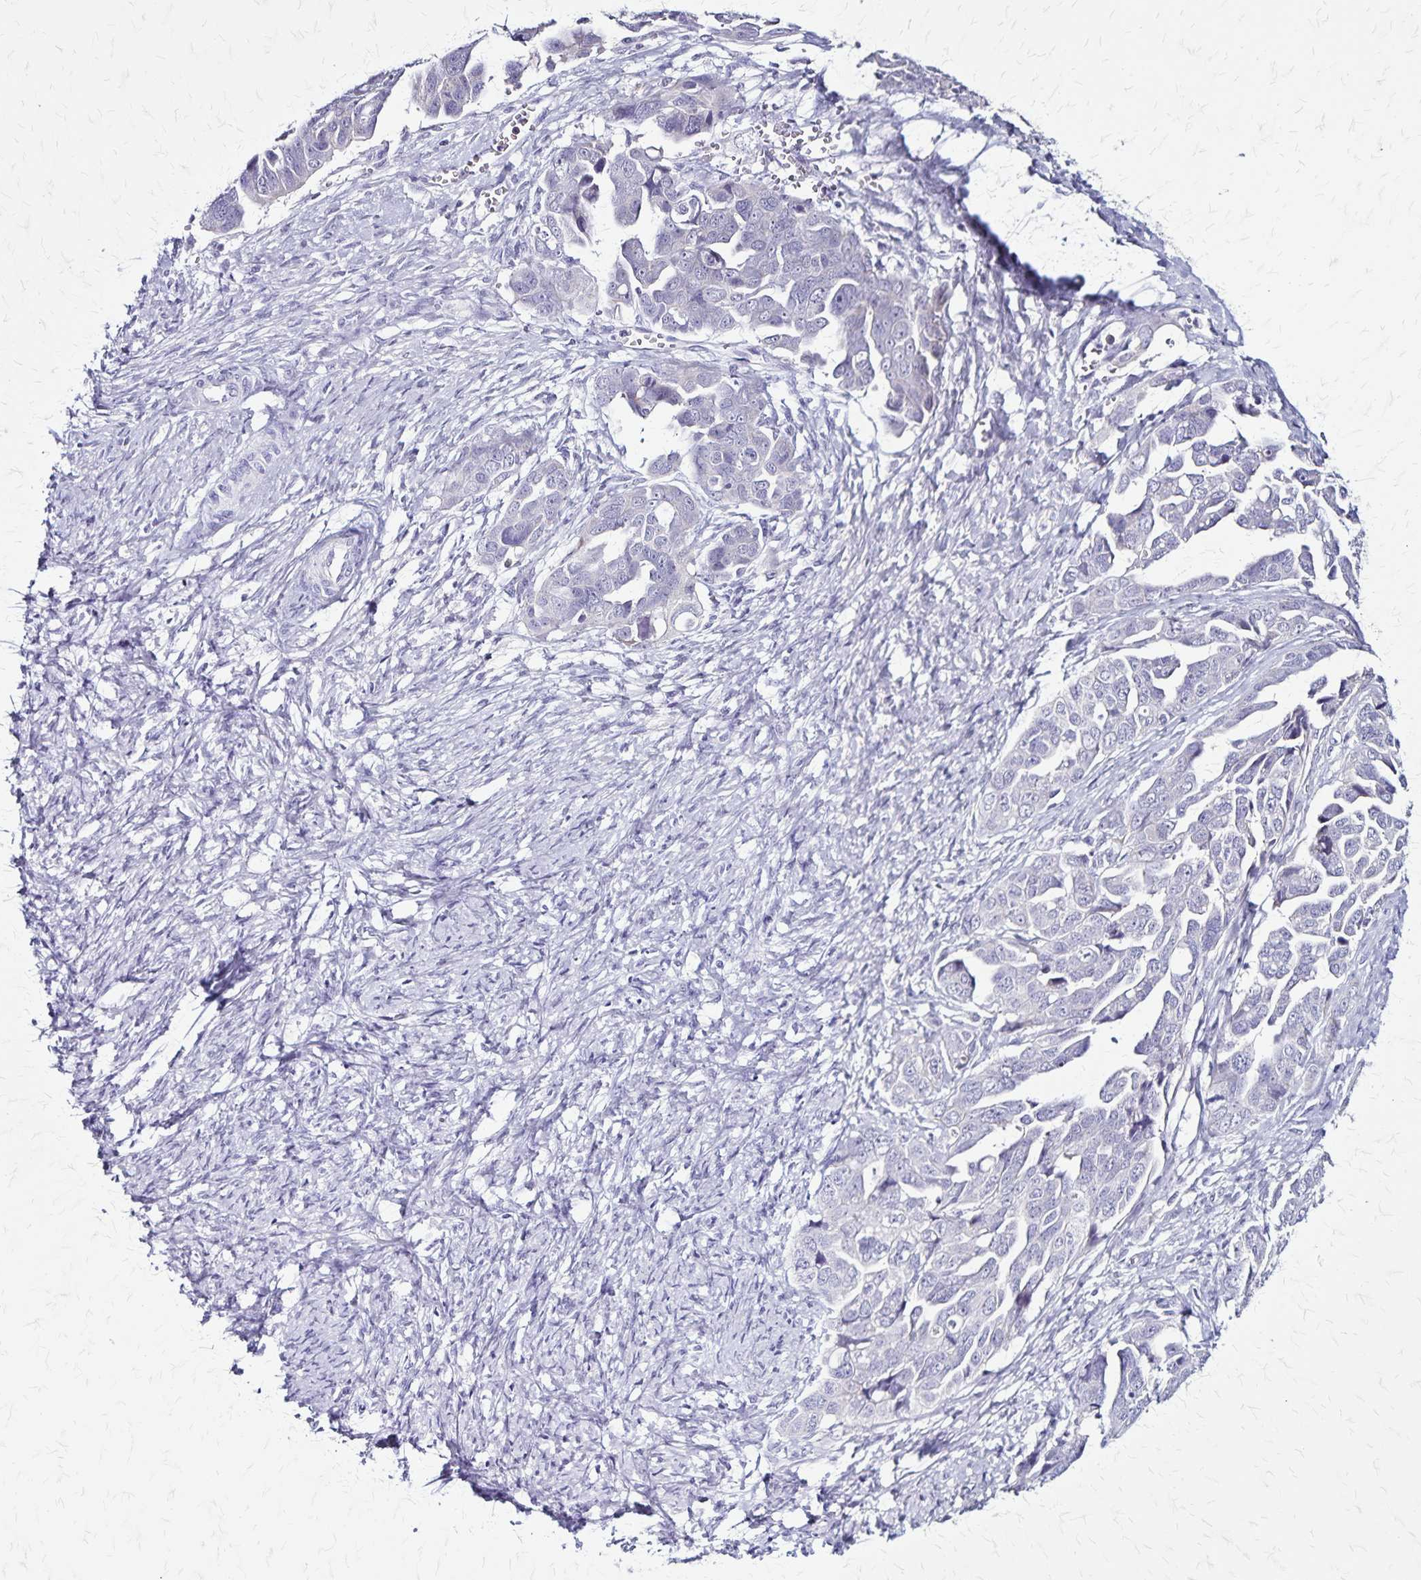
{"staining": {"intensity": "negative", "quantity": "none", "location": "none"}, "tissue": "ovarian cancer", "cell_type": "Tumor cells", "image_type": "cancer", "snomed": [{"axis": "morphology", "description": "Cystadenocarcinoma, serous, NOS"}, {"axis": "topography", "description": "Ovary"}], "caption": "Immunohistochemical staining of serous cystadenocarcinoma (ovarian) displays no significant expression in tumor cells.", "gene": "PLXNA4", "patient": {"sex": "female", "age": 59}}